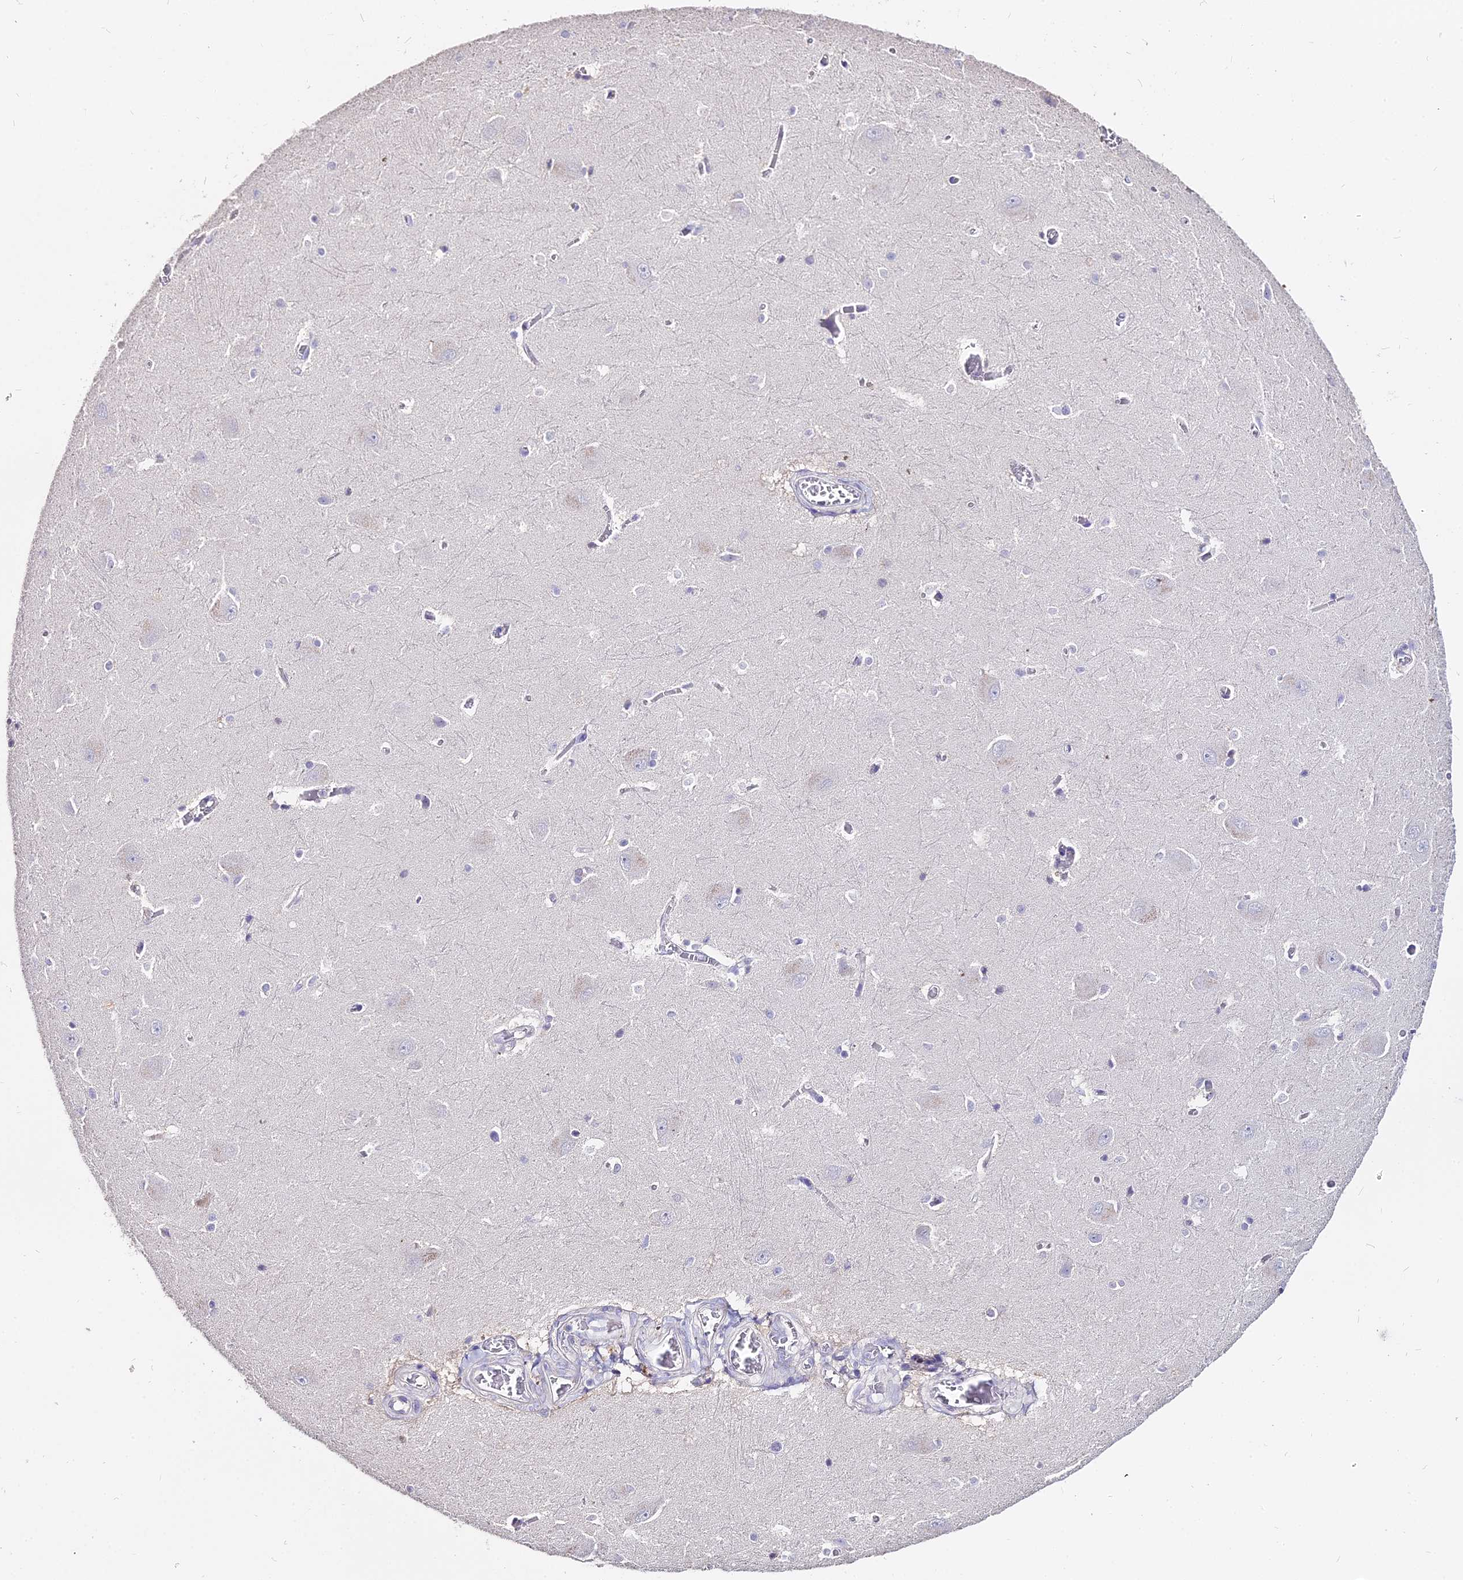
{"staining": {"intensity": "negative", "quantity": "none", "location": "none"}, "tissue": "caudate", "cell_type": "Glial cells", "image_type": "normal", "snomed": [{"axis": "morphology", "description": "Normal tissue, NOS"}, {"axis": "topography", "description": "Lateral ventricle wall"}], "caption": "IHC photomicrograph of normal caudate stained for a protein (brown), which shows no expression in glial cells.", "gene": "GLYAT", "patient": {"sex": "male", "age": 37}}